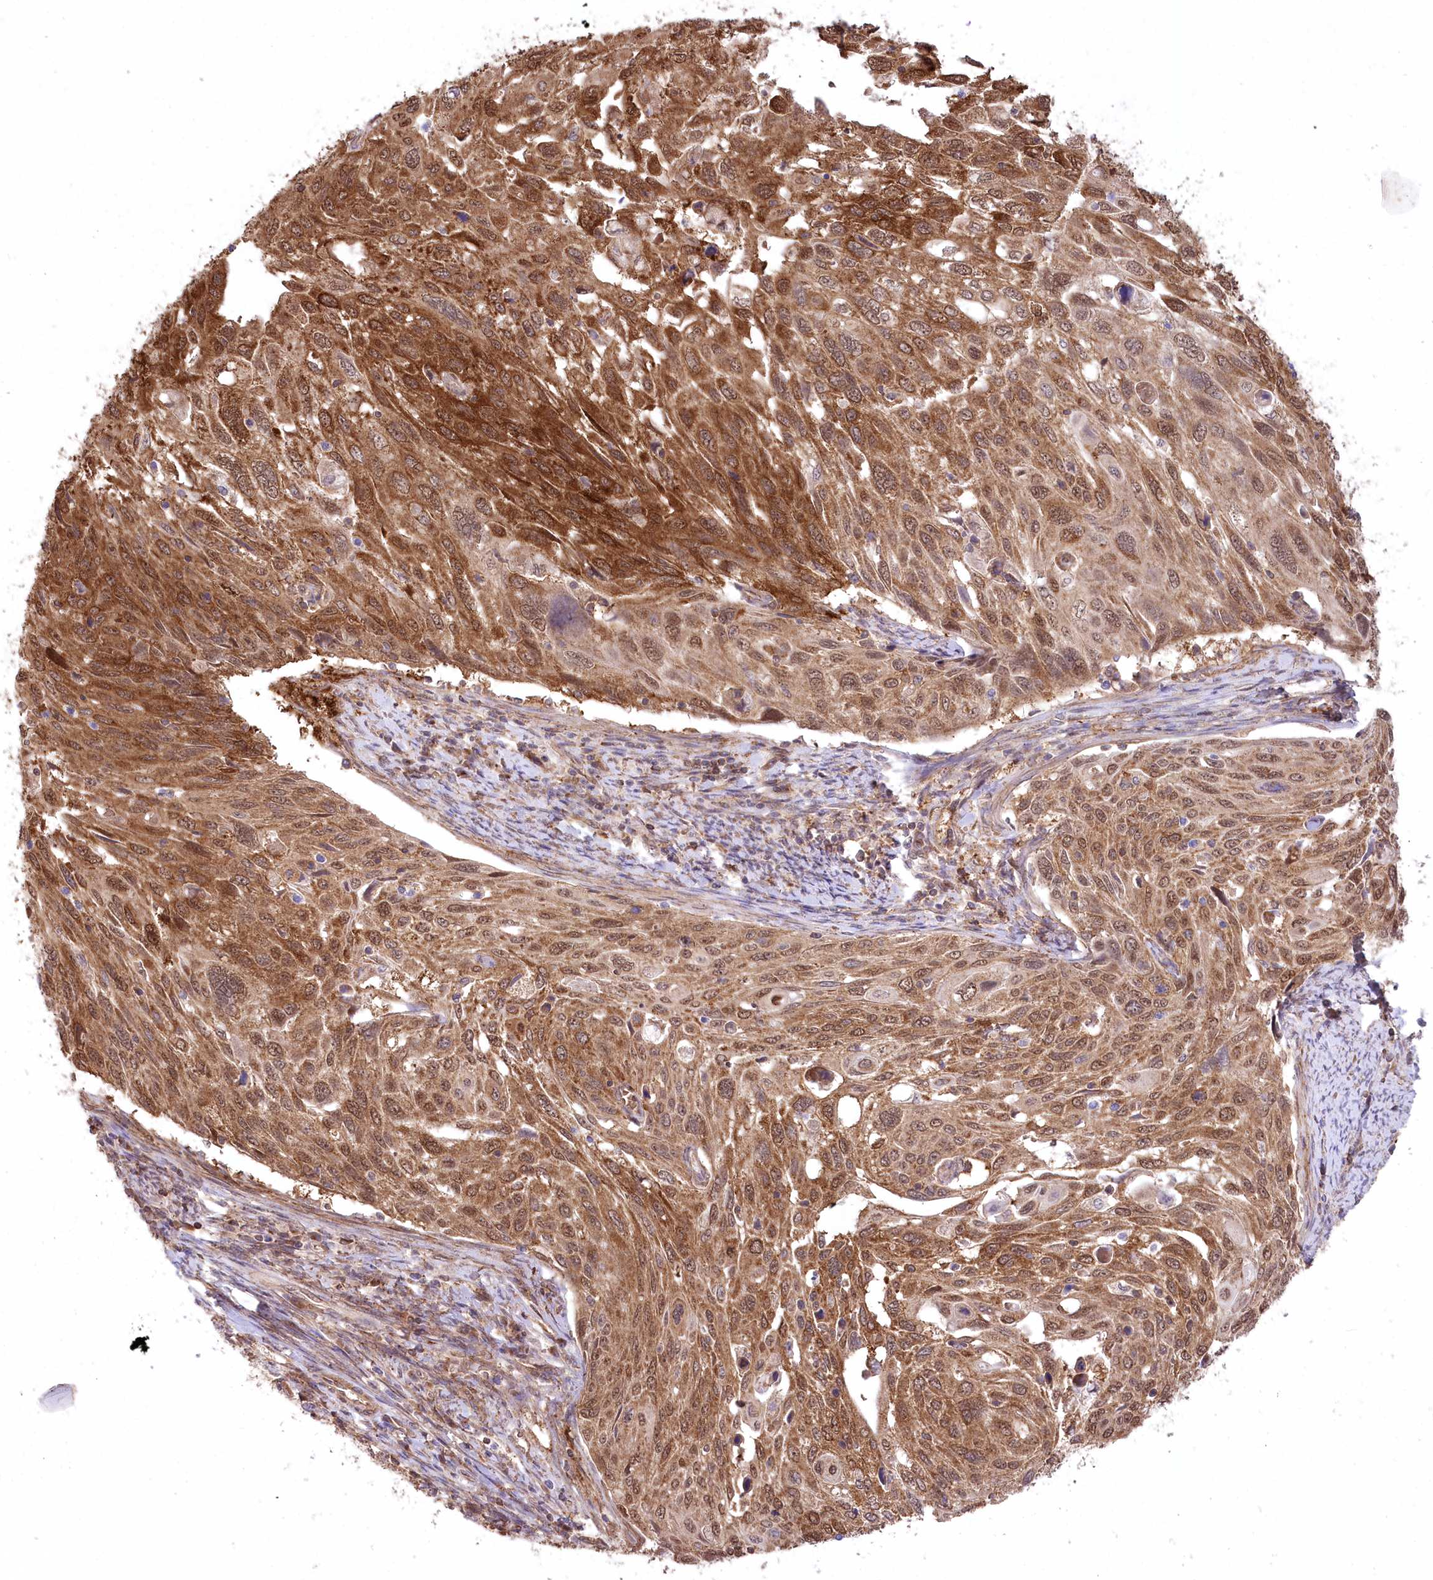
{"staining": {"intensity": "moderate", "quantity": ">75%", "location": "cytoplasmic/membranous,nuclear"}, "tissue": "cervical cancer", "cell_type": "Tumor cells", "image_type": "cancer", "snomed": [{"axis": "morphology", "description": "Squamous cell carcinoma, NOS"}, {"axis": "topography", "description": "Cervix"}], "caption": "This histopathology image demonstrates IHC staining of human cervical squamous cell carcinoma, with medium moderate cytoplasmic/membranous and nuclear positivity in about >75% of tumor cells.", "gene": "CCDC91", "patient": {"sex": "female", "age": 70}}